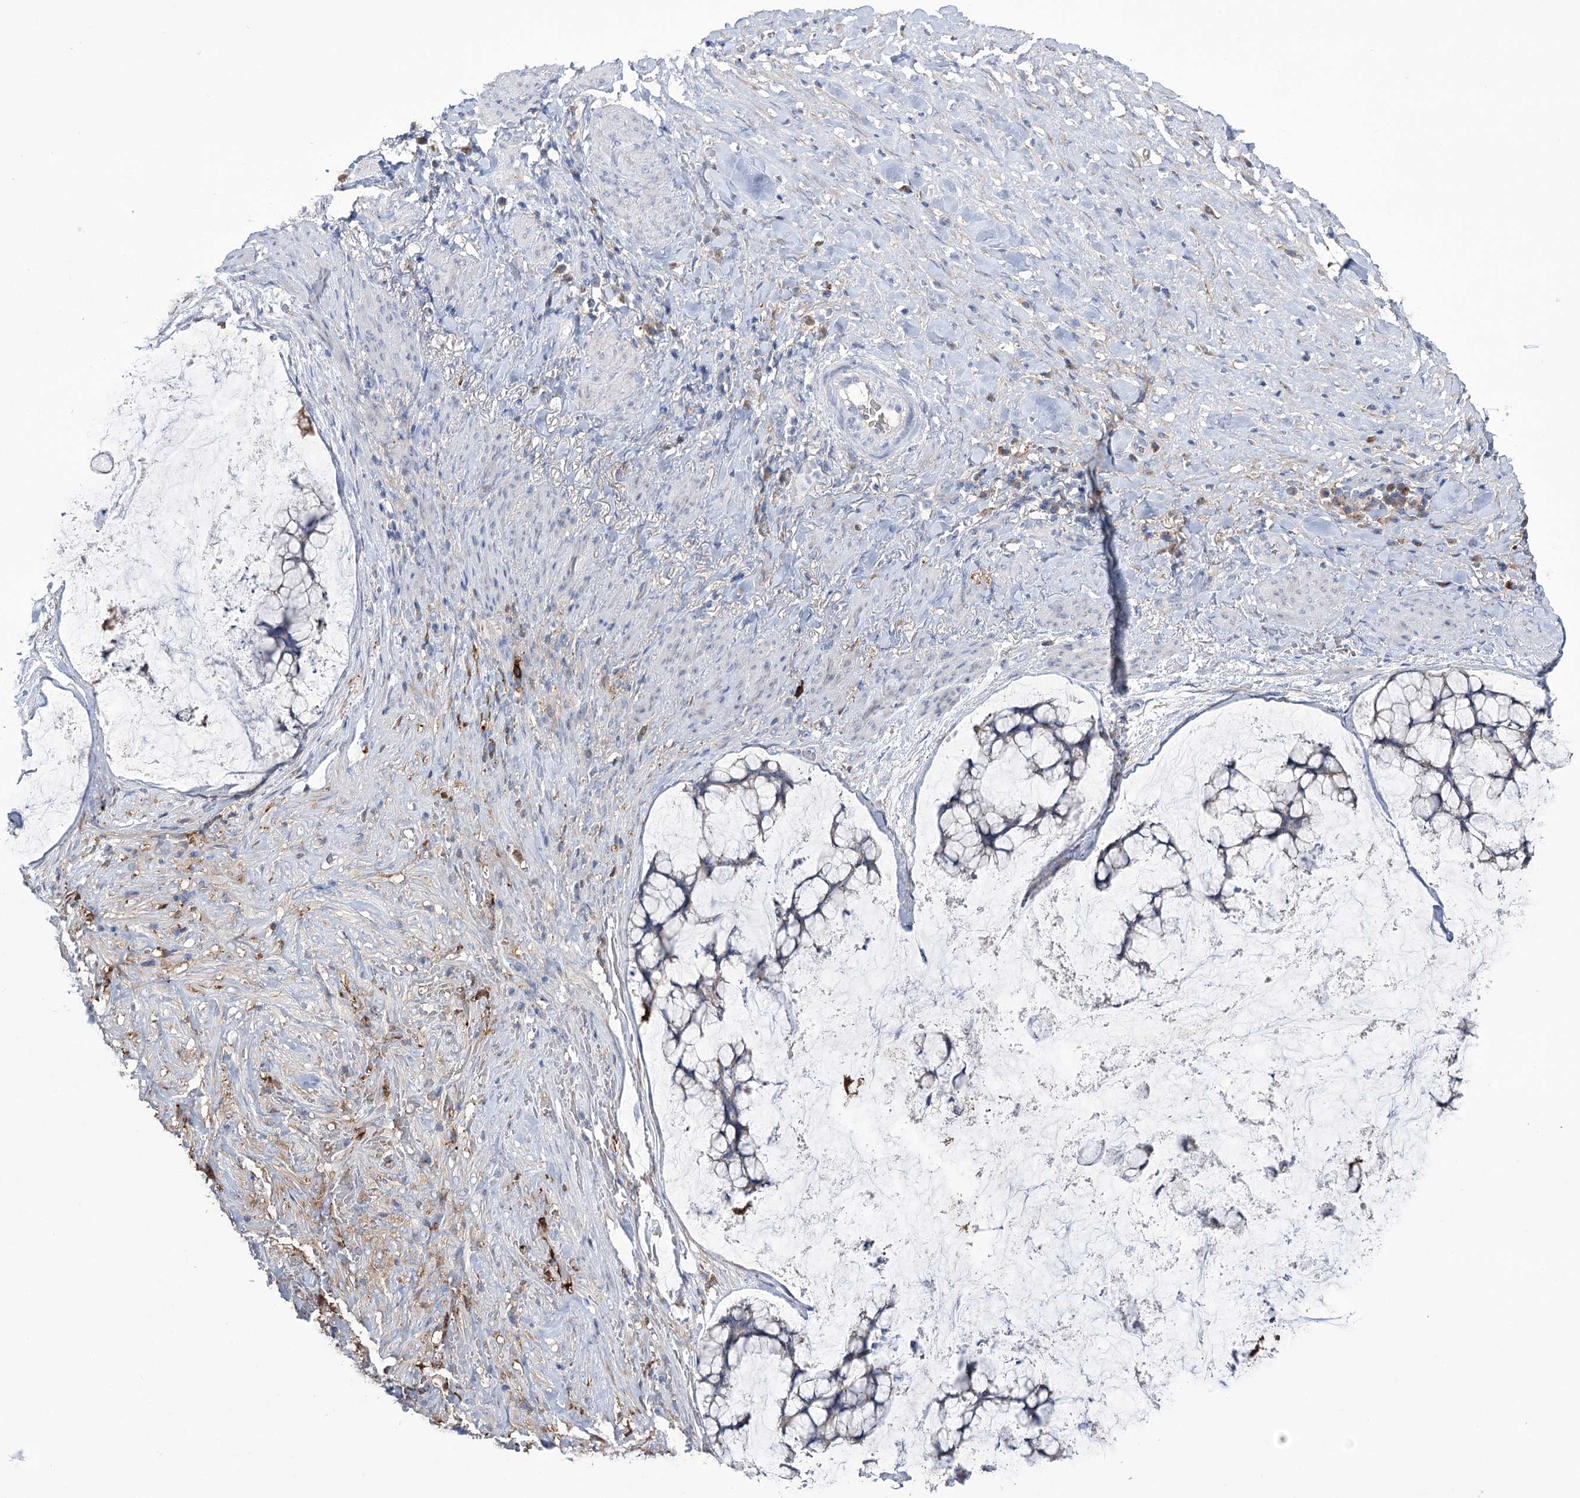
{"staining": {"intensity": "negative", "quantity": "none", "location": "none"}, "tissue": "ovarian cancer", "cell_type": "Tumor cells", "image_type": "cancer", "snomed": [{"axis": "morphology", "description": "Cystadenocarcinoma, mucinous, NOS"}, {"axis": "topography", "description": "Ovary"}], "caption": "A photomicrograph of human ovarian cancer is negative for staining in tumor cells.", "gene": "ZNF622", "patient": {"sex": "female", "age": 42}}